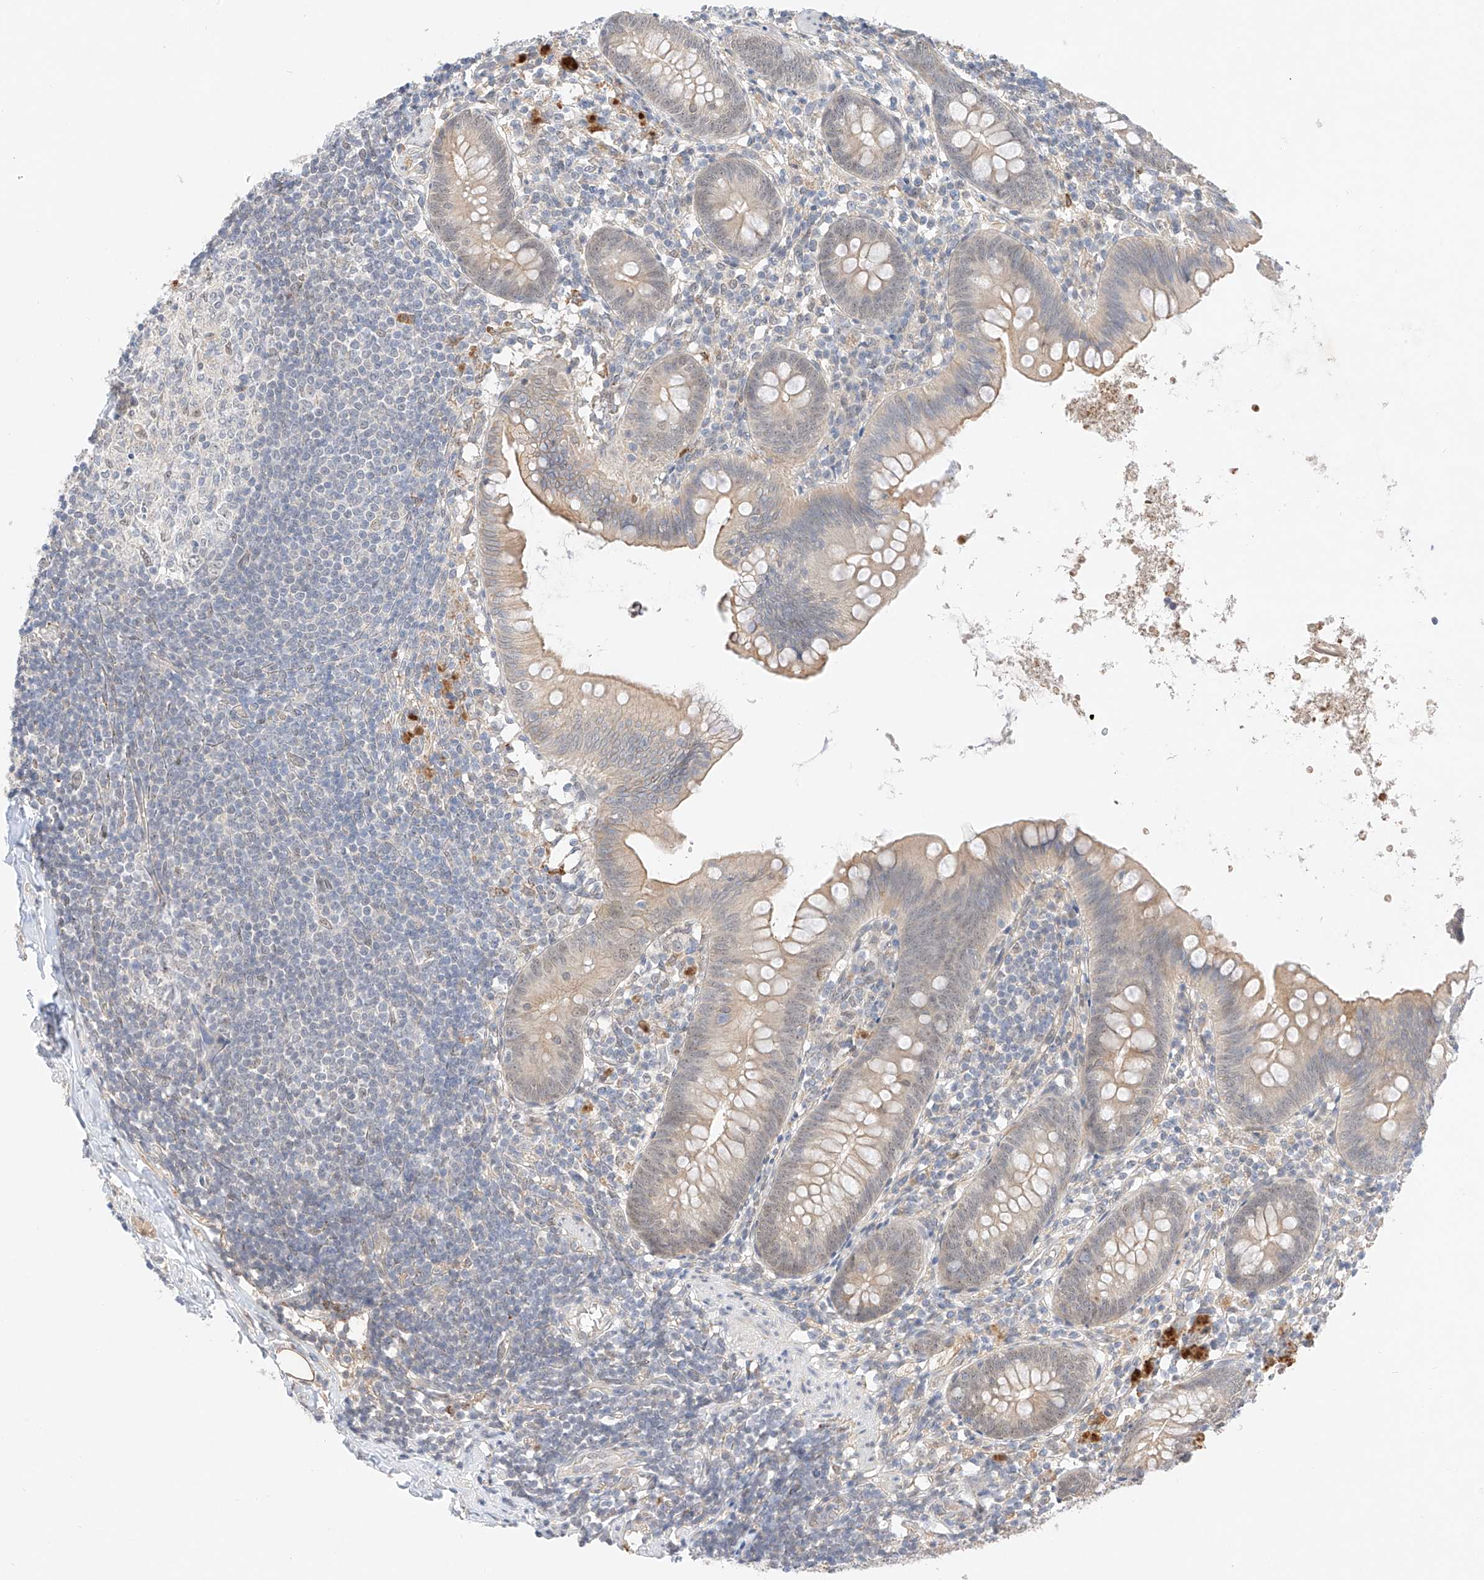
{"staining": {"intensity": "weak", "quantity": "25%-75%", "location": "cytoplasmic/membranous"}, "tissue": "appendix", "cell_type": "Glandular cells", "image_type": "normal", "snomed": [{"axis": "morphology", "description": "Normal tissue, NOS"}, {"axis": "topography", "description": "Appendix"}], "caption": "High-magnification brightfield microscopy of unremarkable appendix stained with DAB (3,3'-diaminobenzidine) (brown) and counterstained with hematoxylin (blue). glandular cells exhibit weak cytoplasmic/membranous staining is seen in about25%-75% of cells. (IHC, brightfield microscopy, high magnification).", "gene": "IL22RA2", "patient": {"sex": "female", "age": 62}}